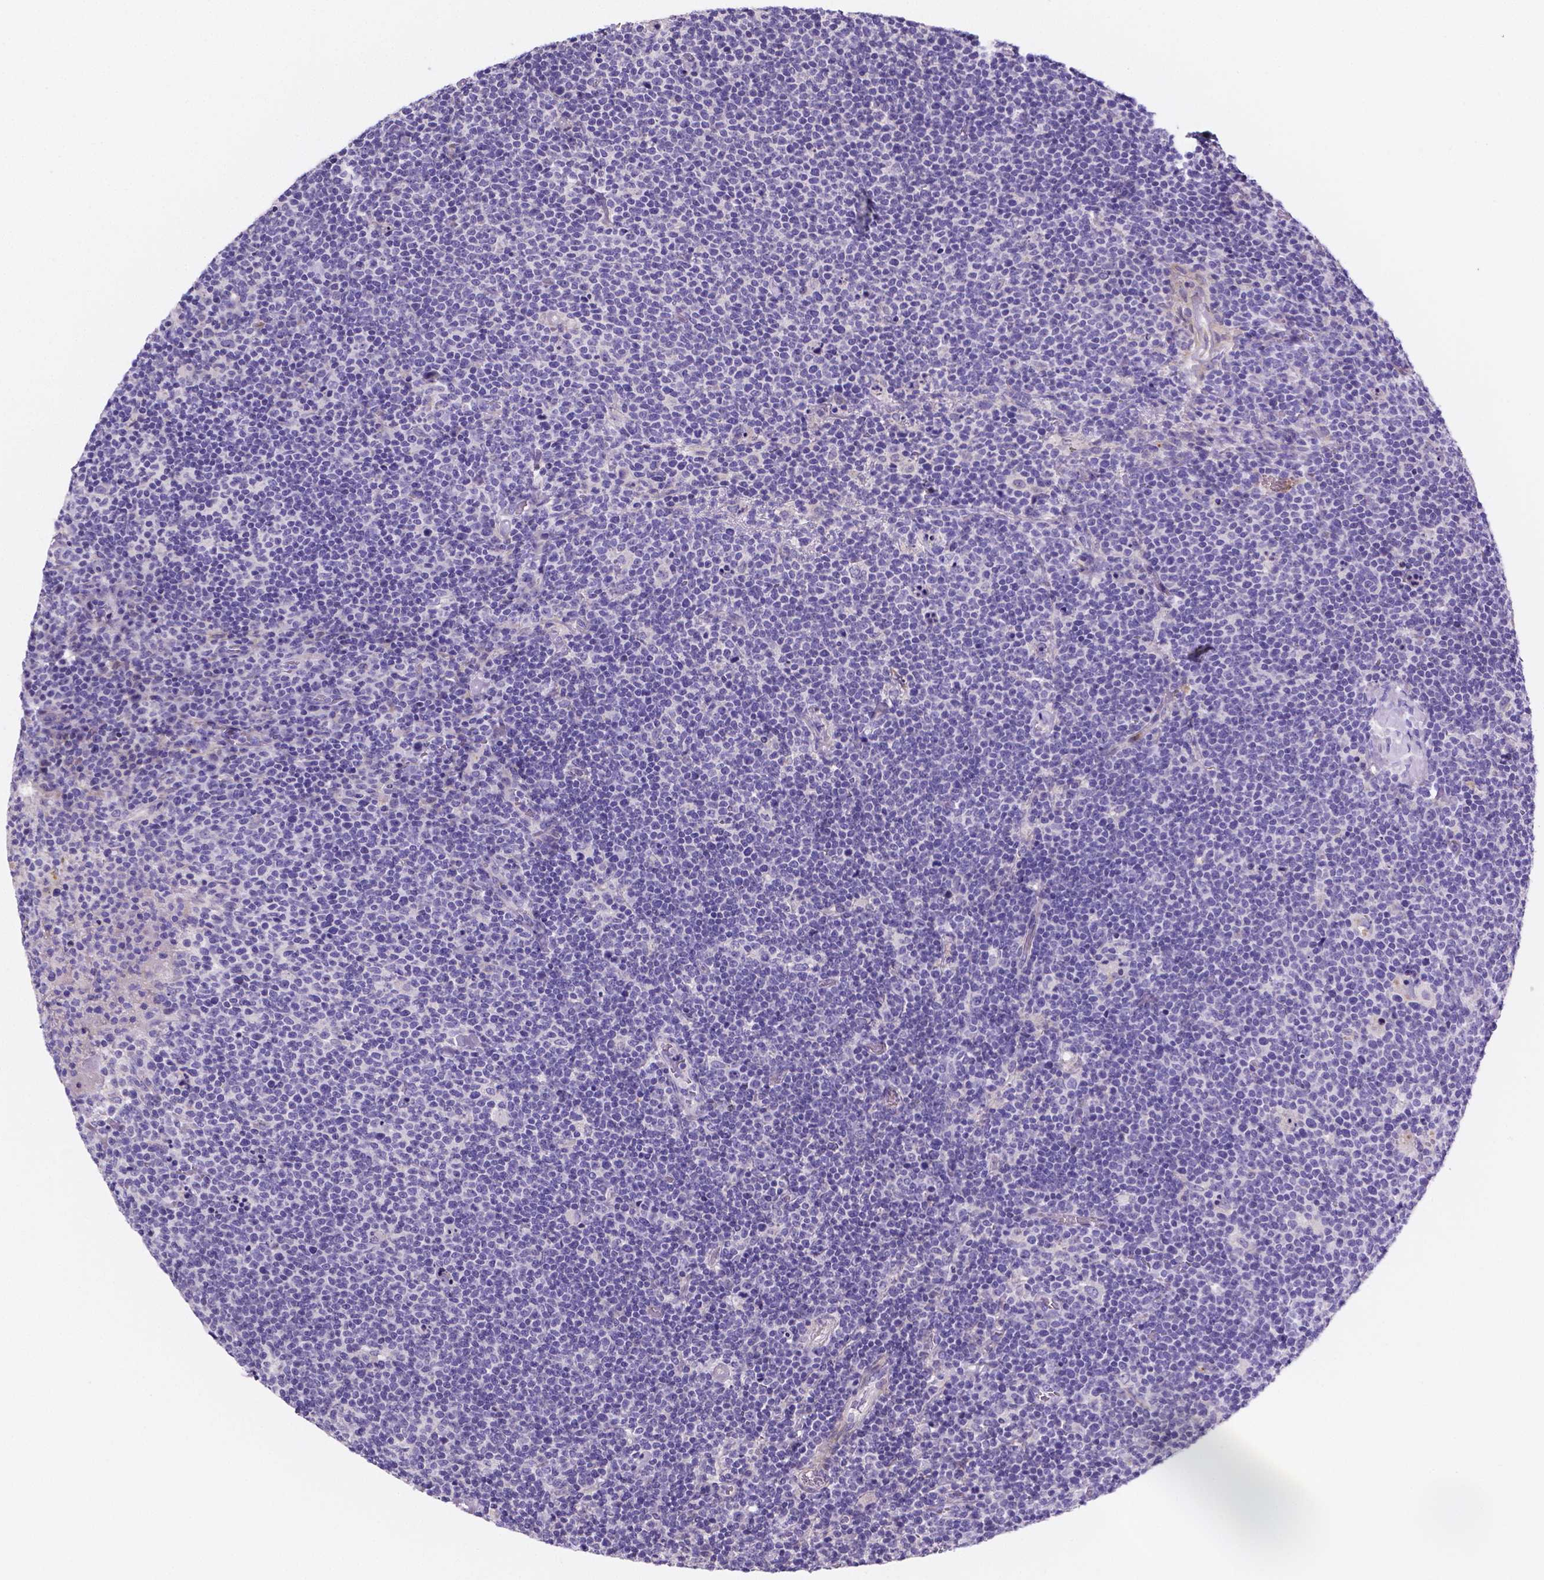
{"staining": {"intensity": "negative", "quantity": "none", "location": "none"}, "tissue": "lymphoma", "cell_type": "Tumor cells", "image_type": "cancer", "snomed": [{"axis": "morphology", "description": "Malignant lymphoma, non-Hodgkin's type, High grade"}, {"axis": "topography", "description": "Lymph node"}], "caption": "This is an immunohistochemistry histopathology image of lymphoma. There is no expression in tumor cells.", "gene": "NRGN", "patient": {"sex": "male", "age": 61}}